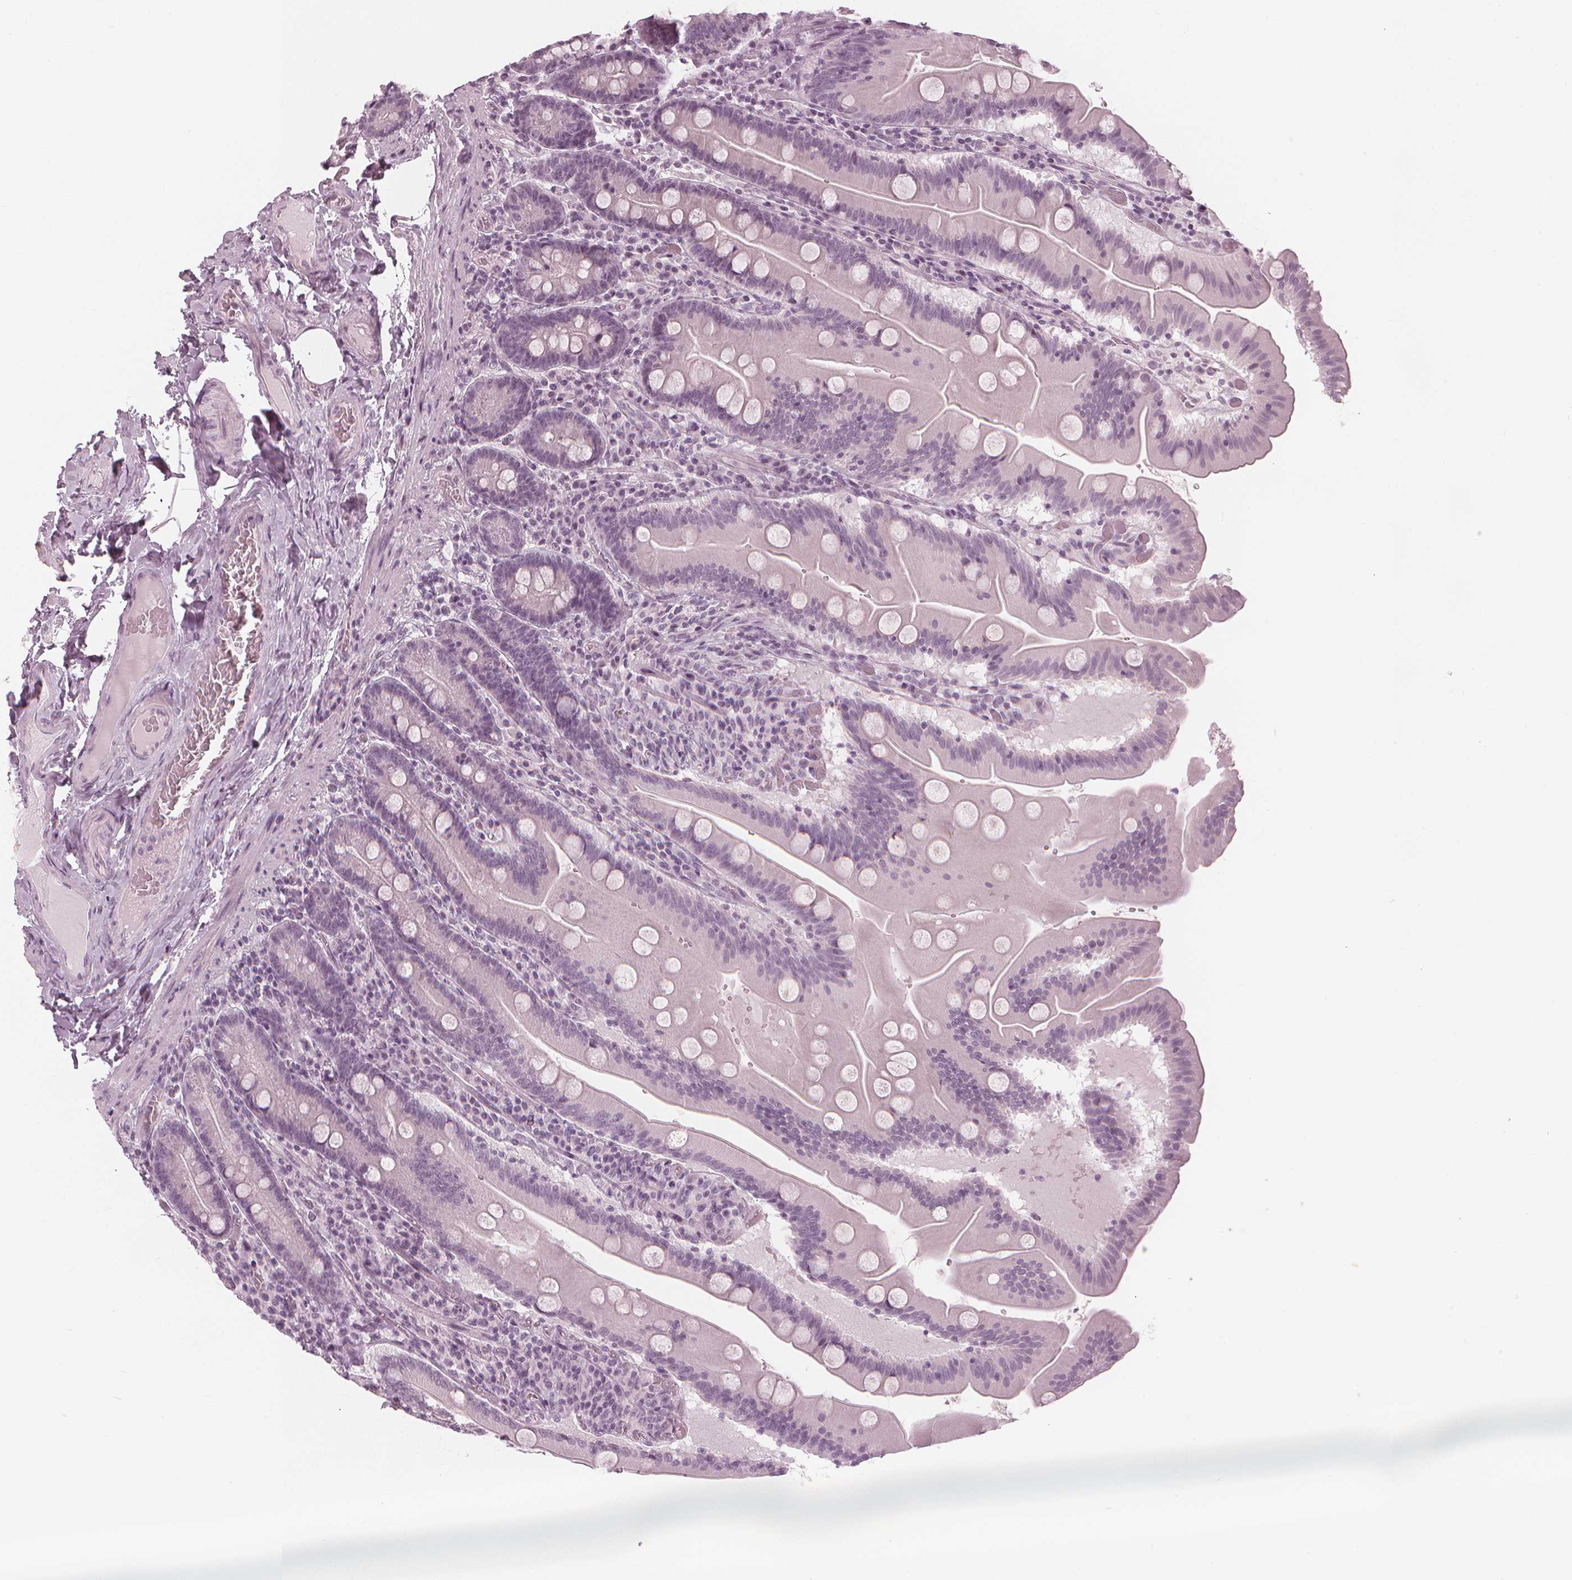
{"staining": {"intensity": "negative", "quantity": "none", "location": "none"}, "tissue": "small intestine", "cell_type": "Glandular cells", "image_type": "normal", "snomed": [{"axis": "morphology", "description": "Normal tissue, NOS"}, {"axis": "topography", "description": "Small intestine"}], "caption": "Micrograph shows no significant protein positivity in glandular cells of normal small intestine. The staining is performed using DAB brown chromogen with nuclei counter-stained in using hematoxylin.", "gene": "PAEP", "patient": {"sex": "male", "age": 37}}